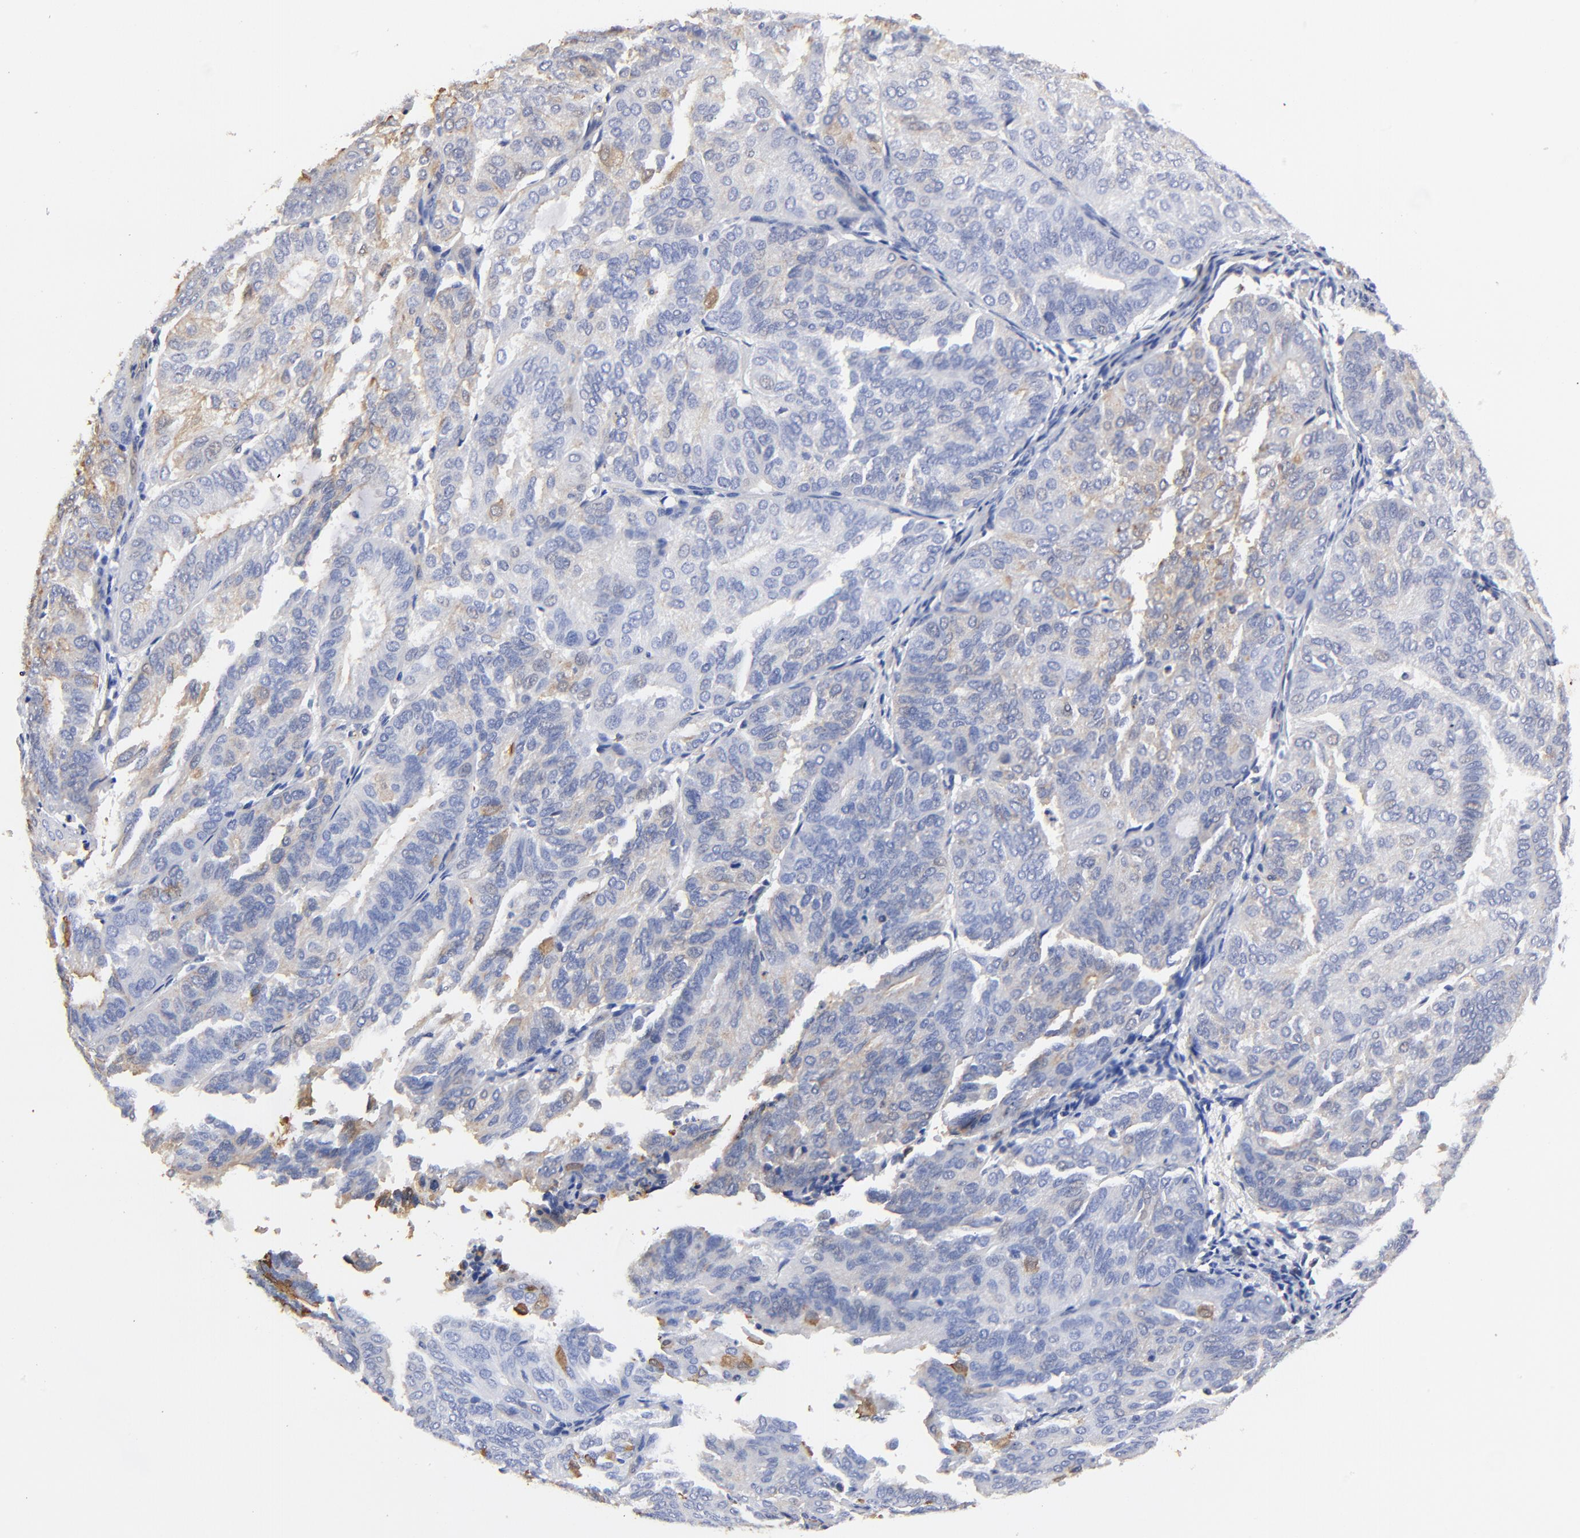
{"staining": {"intensity": "negative", "quantity": "none", "location": "none"}, "tissue": "endometrial cancer", "cell_type": "Tumor cells", "image_type": "cancer", "snomed": [{"axis": "morphology", "description": "Adenocarcinoma, NOS"}, {"axis": "topography", "description": "Endometrium"}], "caption": "IHC micrograph of endometrial adenocarcinoma stained for a protein (brown), which exhibits no staining in tumor cells.", "gene": "TAGLN2", "patient": {"sex": "female", "age": 59}}